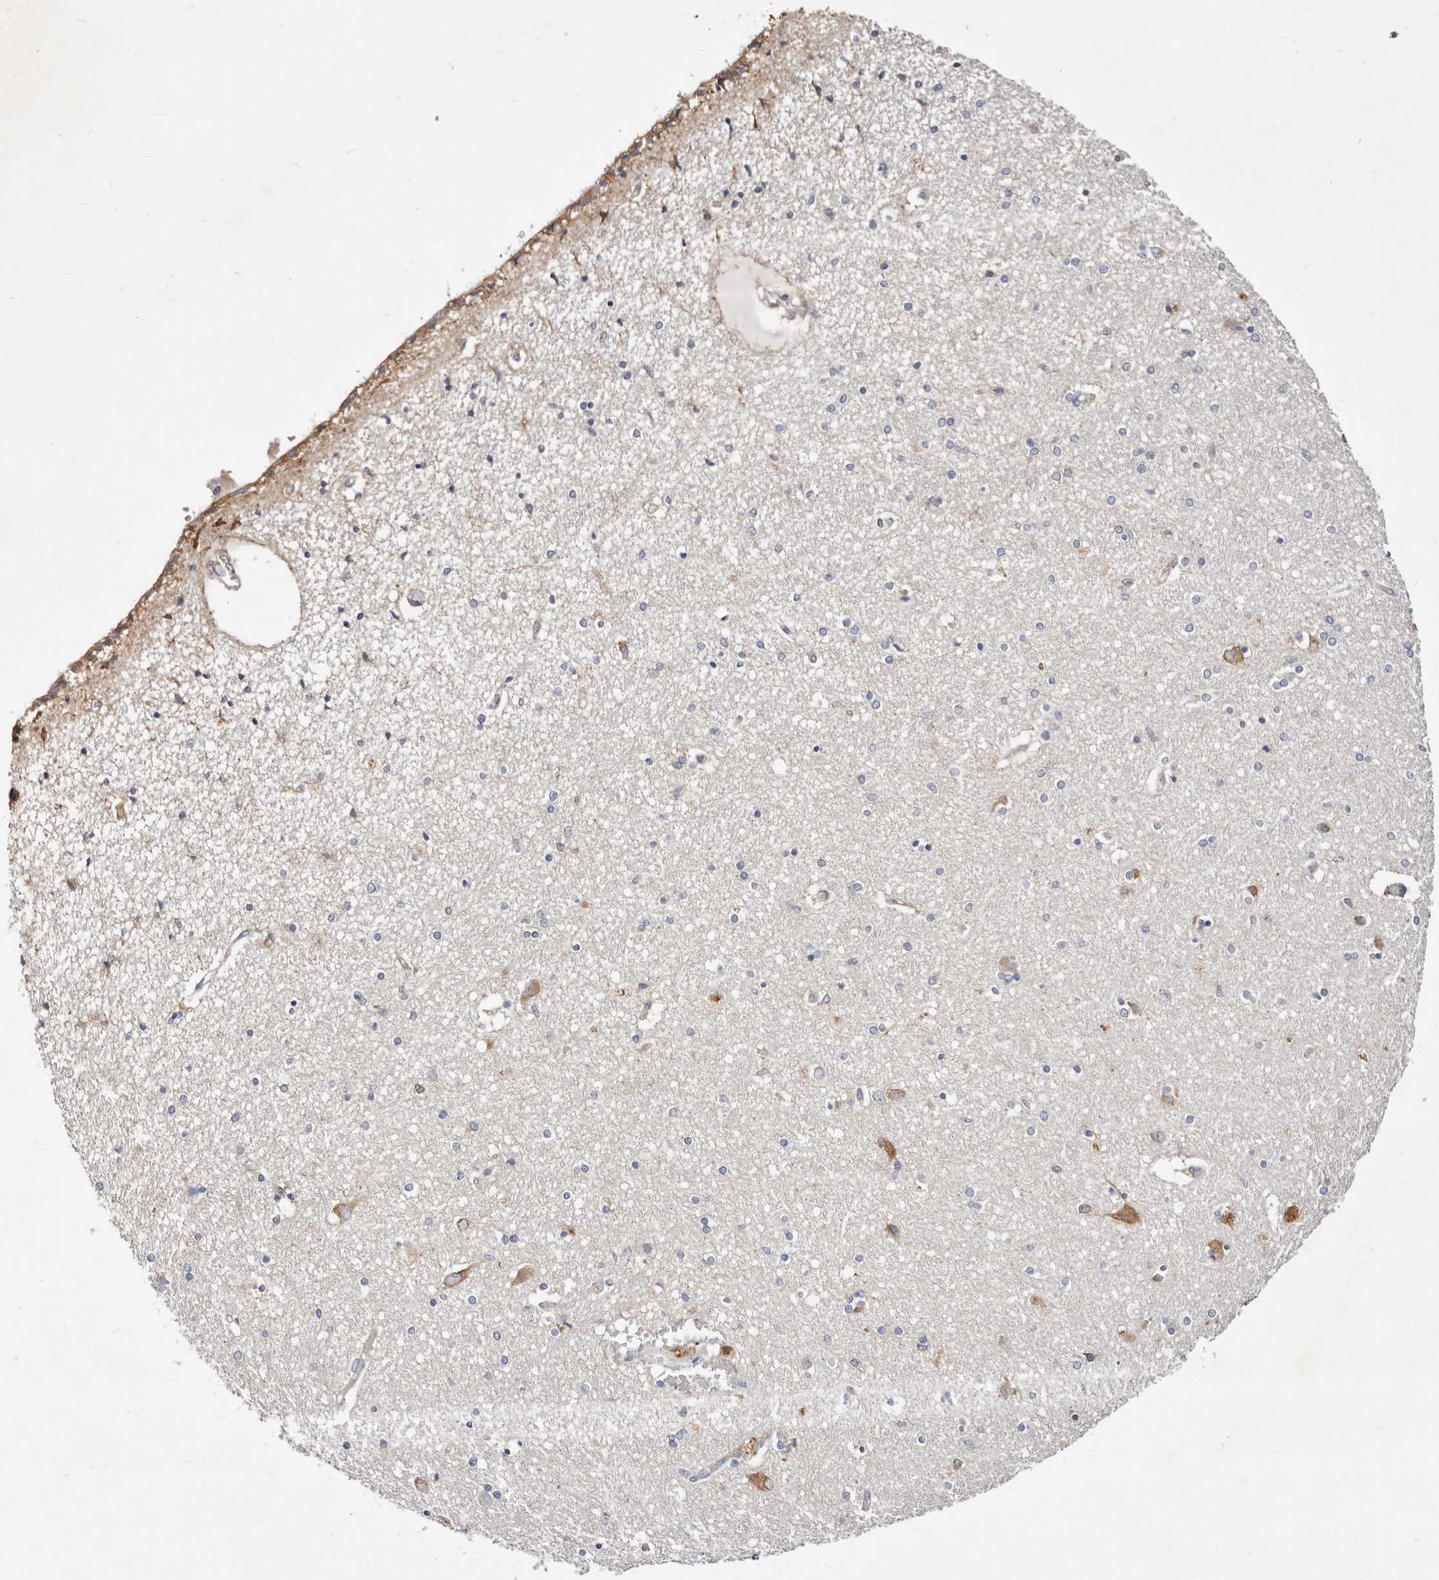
{"staining": {"intensity": "moderate", "quantity": "<25%", "location": "cytoplasmic/membranous"}, "tissue": "hippocampus", "cell_type": "Glial cells", "image_type": "normal", "snomed": [{"axis": "morphology", "description": "Normal tissue, NOS"}, {"axis": "topography", "description": "Hippocampus"}], "caption": "High-magnification brightfield microscopy of normal hippocampus stained with DAB (3,3'-diaminobenzidine) (brown) and counterstained with hematoxylin (blue). glial cells exhibit moderate cytoplasmic/membranous staining is present in approximately<25% of cells.", "gene": "GNA13", "patient": {"sex": "female", "age": 54}}